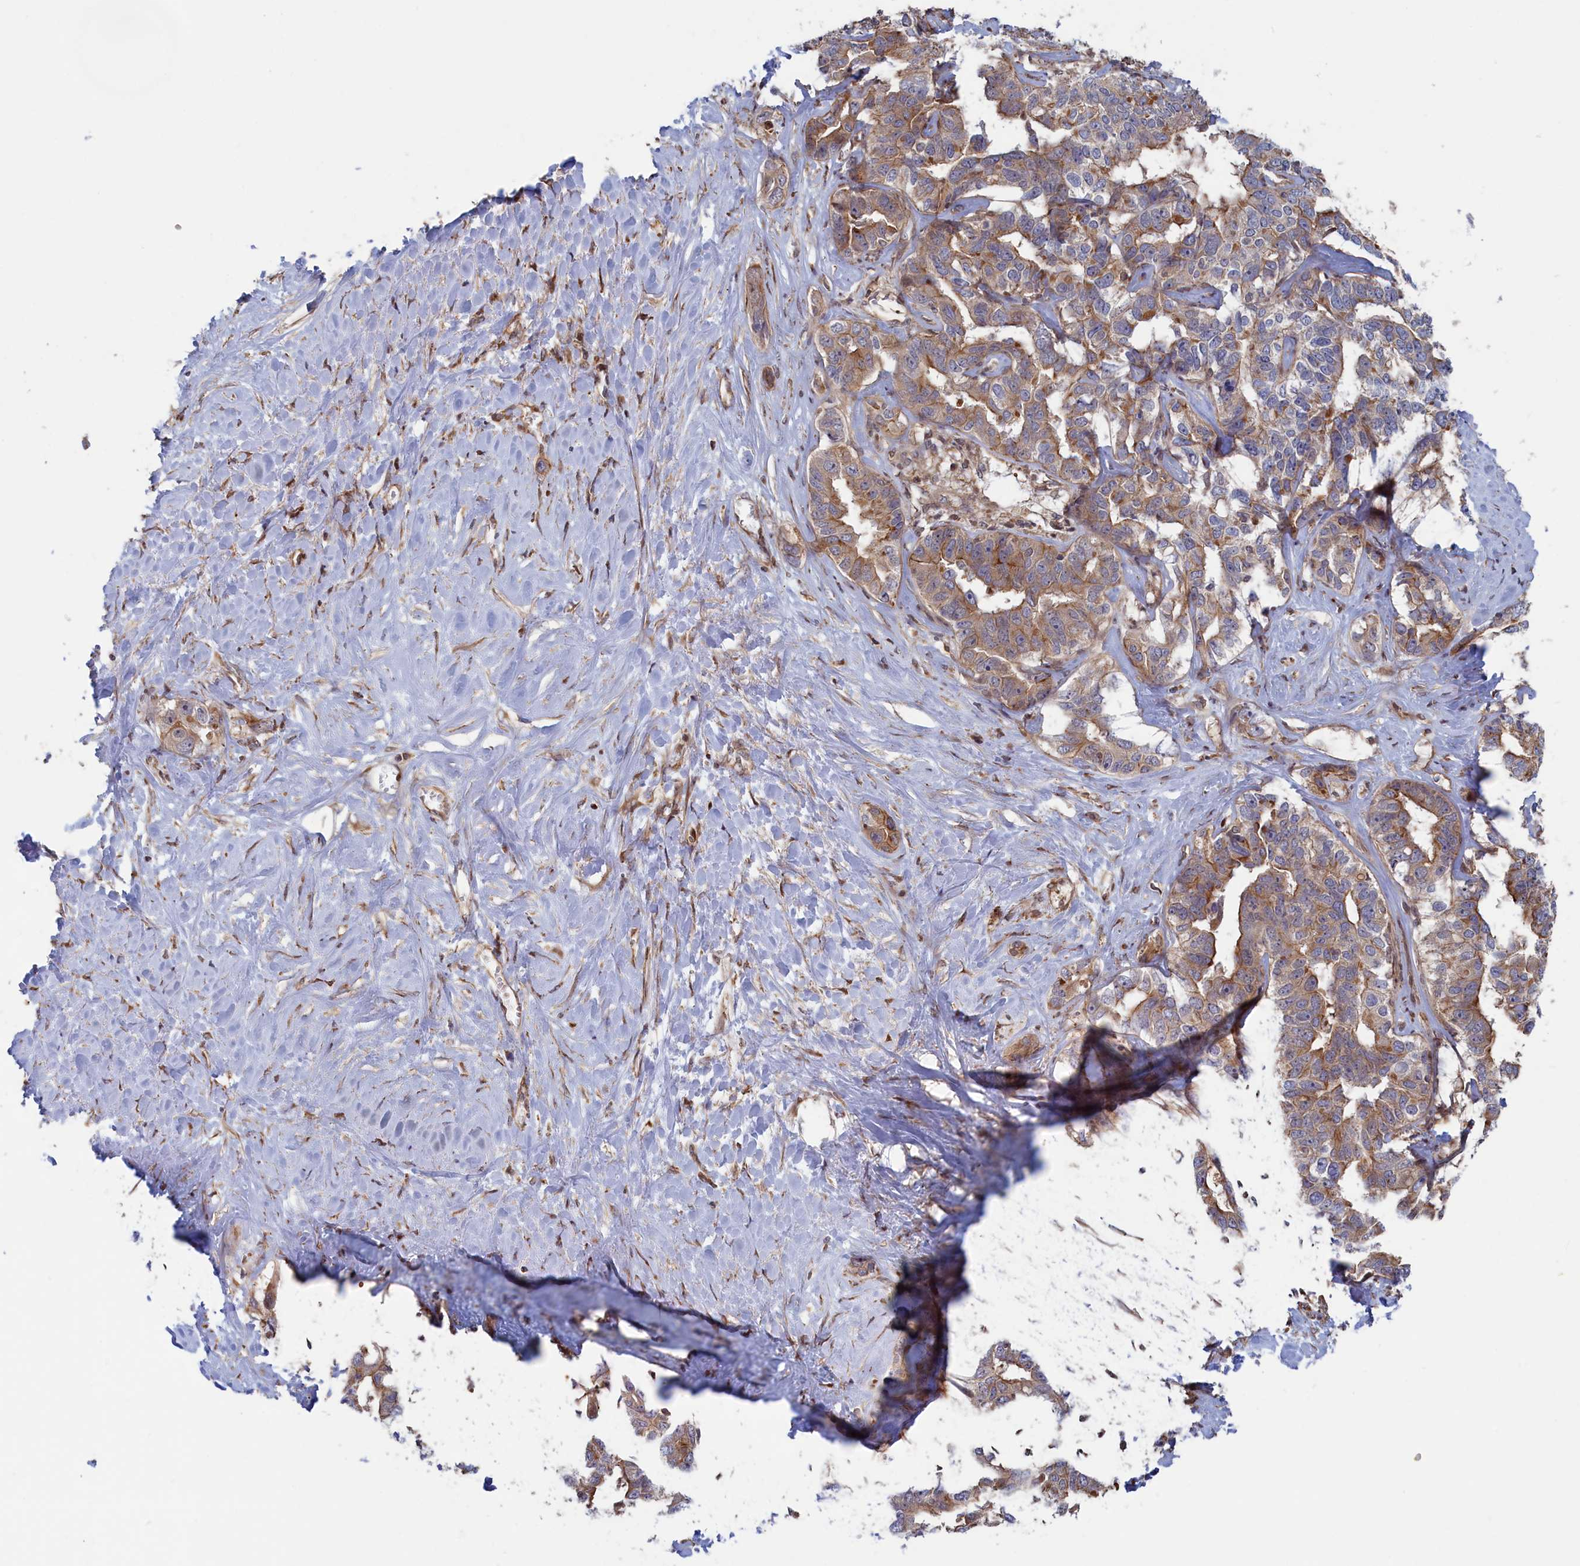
{"staining": {"intensity": "moderate", "quantity": "25%-75%", "location": "cytoplasmic/membranous"}, "tissue": "liver cancer", "cell_type": "Tumor cells", "image_type": "cancer", "snomed": [{"axis": "morphology", "description": "Cholangiocarcinoma"}, {"axis": "topography", "description": "Liver"}], "caption": "A histopathology image showing moderate cytoplasmic/membranous positivity in approximately 25%-75% of tumor cells in cholangiocarcinoma (liver), as visualized by brown immunohistochemical staining.", "gene": "RILPL1", "patient": {"sex": "male", "age": 59}}